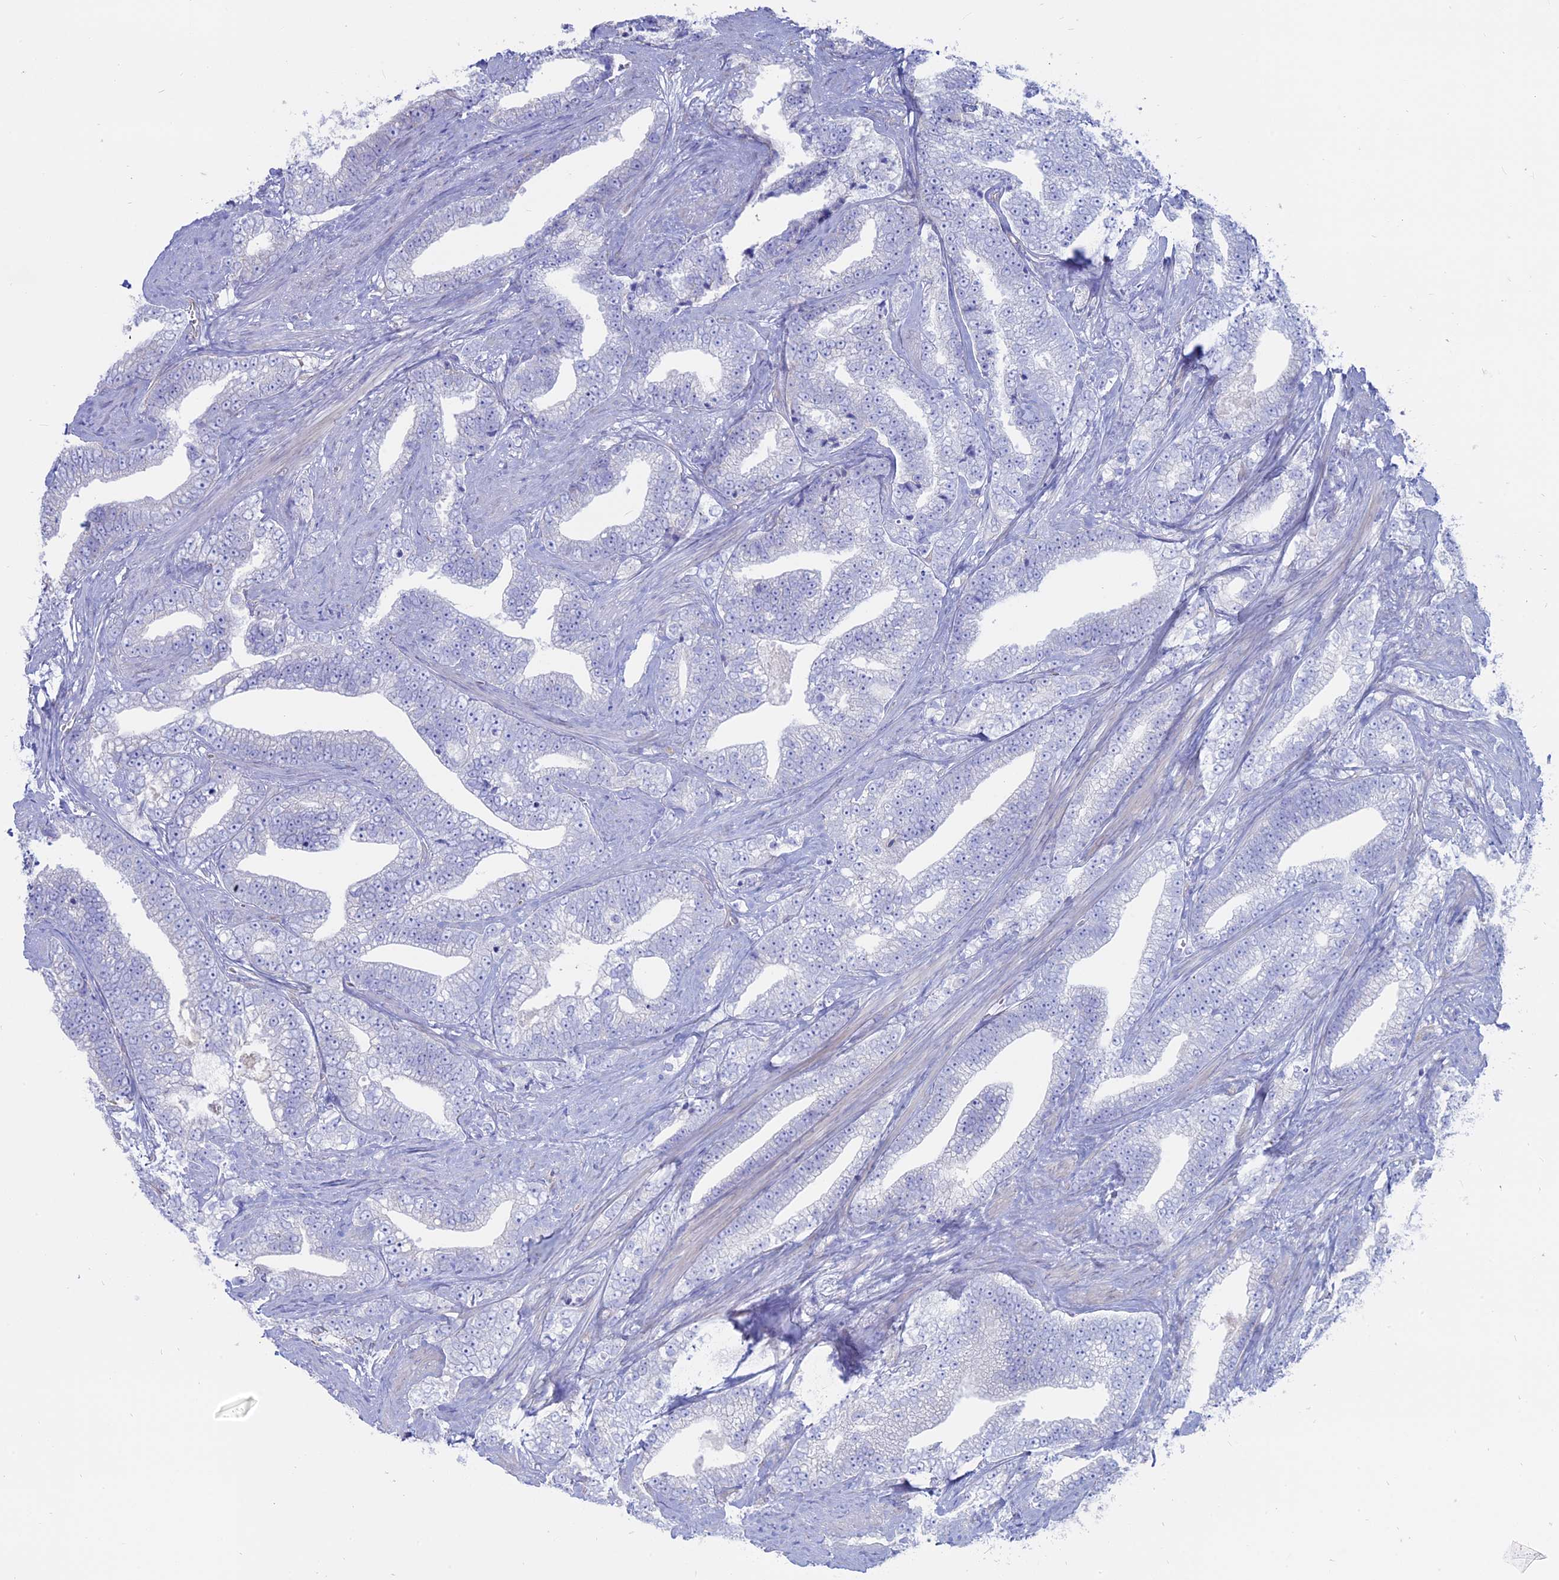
{"staining": {"intensity": "negative", "quantity": "none", "location": "none"}, "tissue": "prostate cancer", "cell_type": "Tumor cells", "image_type": "cancer", "snomed": [{"axis": "morphology", "description": "Adenocarcinoma, High grade"}, {"axis": "topography", "description": "Prostate and seminal vesicle, NOS"}], "caption": "Tumor cells show no significant protein expression in prostate cancer. (IHC, brightfield microscopy, high magnification).", "gene": "OR2AE1", "patient": {"sex": "male", "age": 67}}